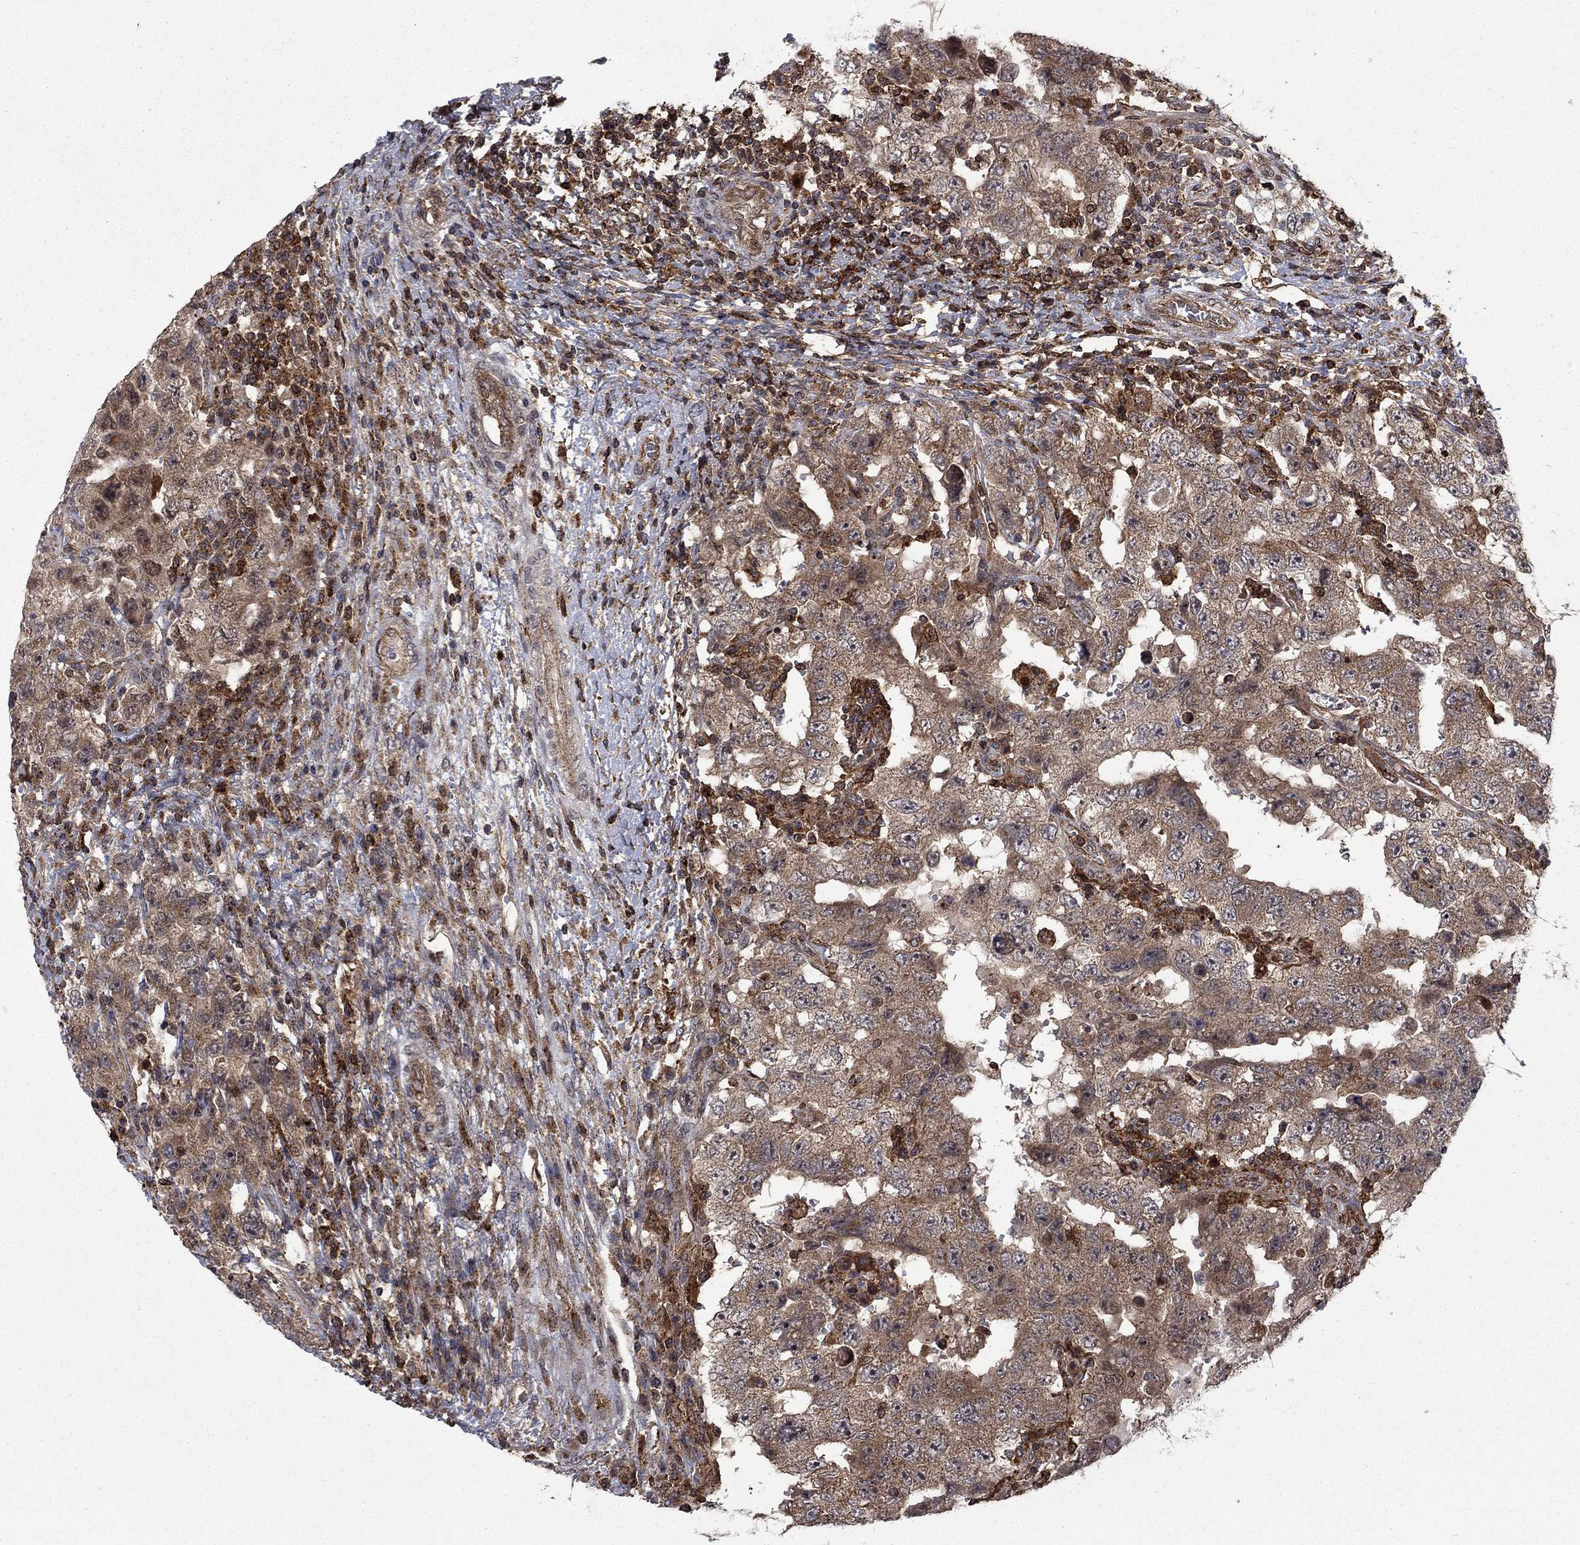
{"staining": {"intensity": "moderate", "quantity": ">75%", "location": "cytoplasmic/membranous"}, "tissue": "testis cancer", "cell_type": "Tumor cells", "image_type": "cancer", "snomed": [{"axis": "morphology", "description": "Carcinoma, Embryonal, NOS"}, {"axis": "topography", "description": "Testis"}], "caption": "The histopathology image reveals a brown stain indicating the presence of a protein in the cytoplasmic/membranous of tumor cells in testis cancer (embryonal carcinoma). The protein is shown in brown color, while the nuclei are stained blue.", "gene": "IFI35", "patient": {"sex": "male", "age": 26}}